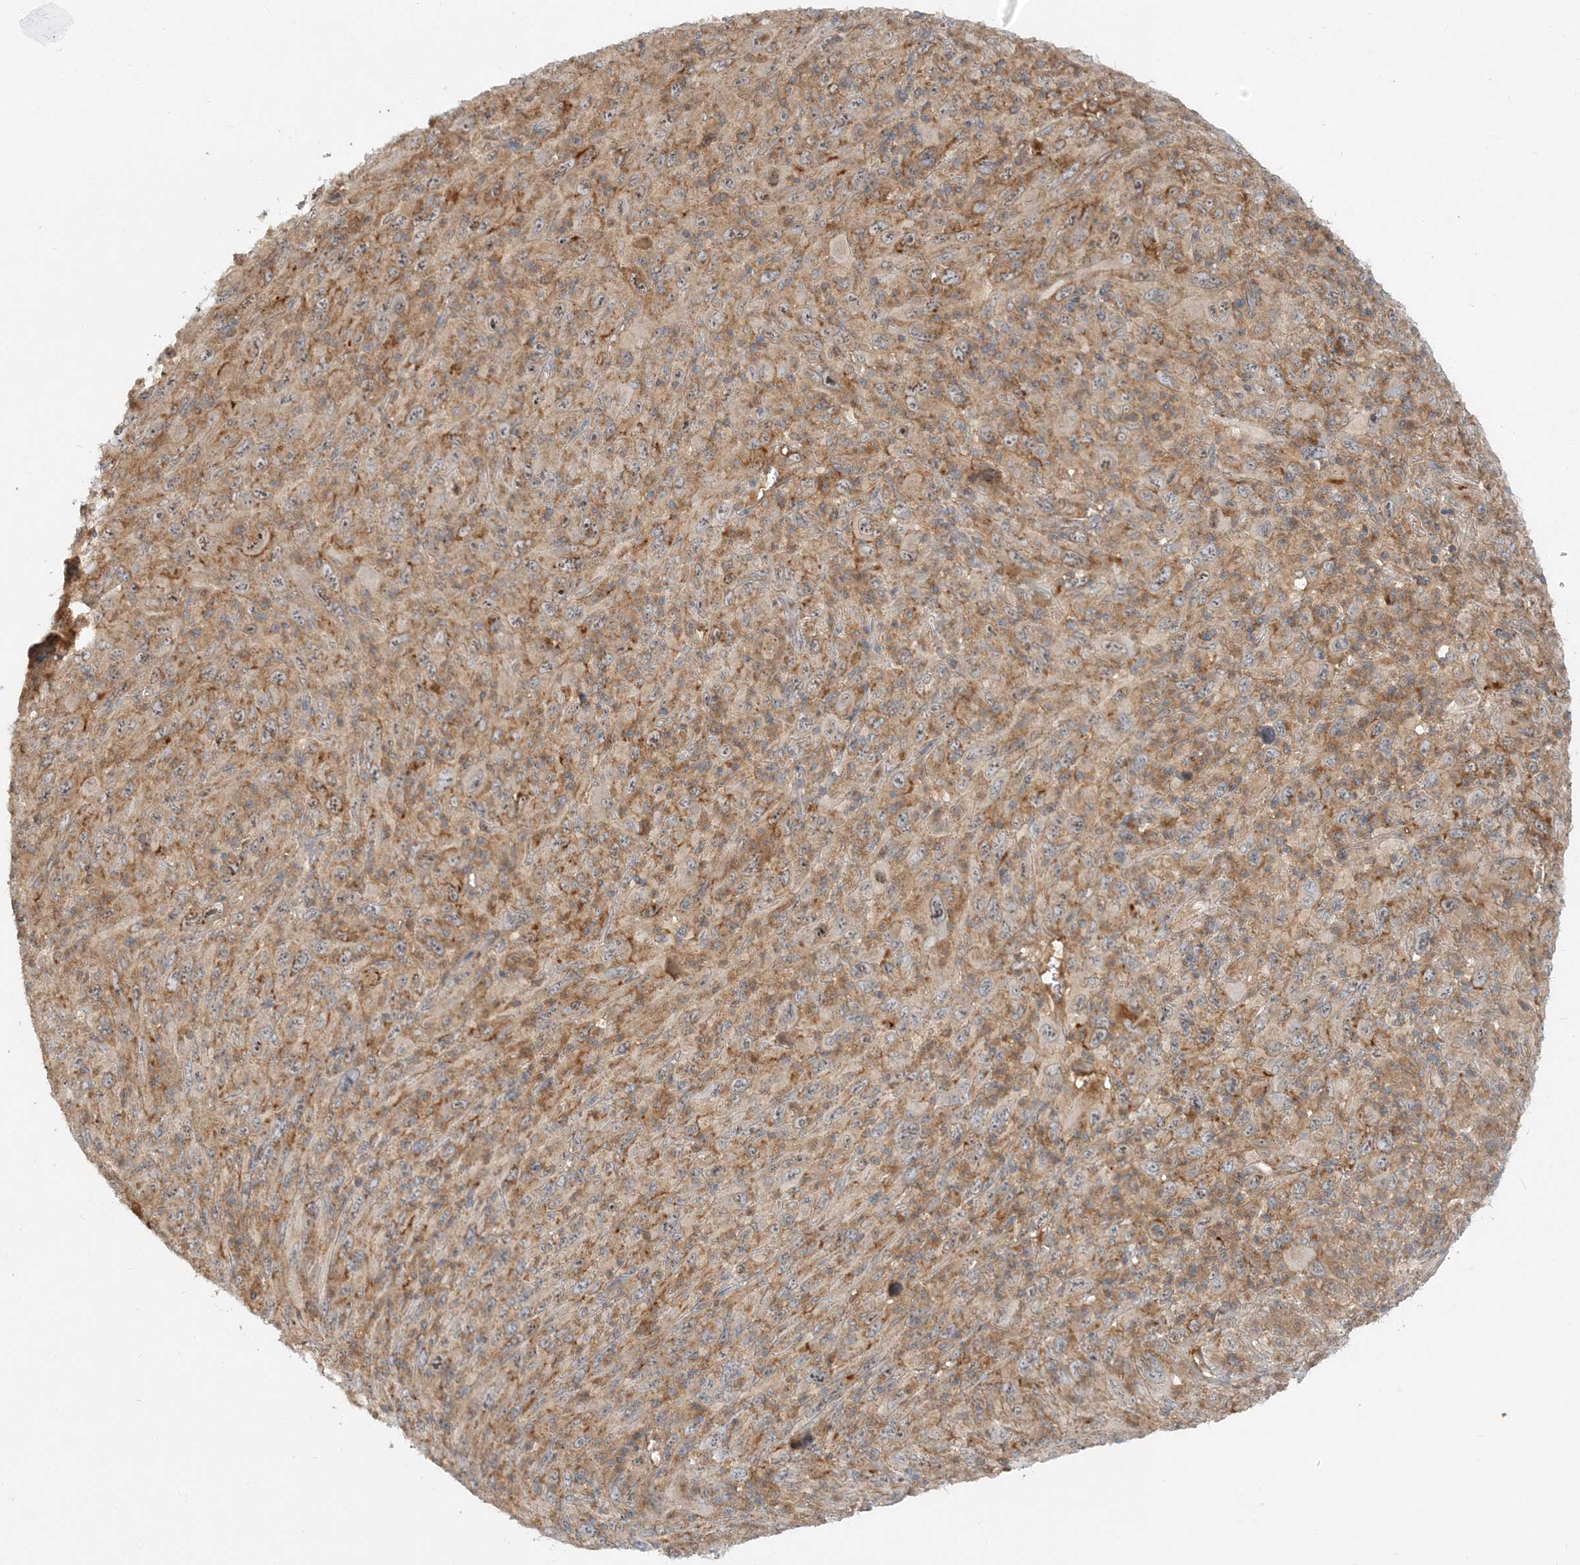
{"staining": {"intensity": "moderate", "quantity": ">75%", "location": "cytoplasmic/membranous"}, "tissue": "melanoma", "cell_type": "Tumor cells", "image_type": "cancer", "snomed": [{"axis": "morphology", "description": "Malignant melanoma, Metastatic site"}, {"axis": "topography", "description": "Skin"}], "caption": "Immunohistochemistry (IHC) staining of melanoma, which shows medium levels of moderate cytoplasmic/membranous staining in approximately >75% of tumor cells indicating moderate cytoplasmic/membranous protein staining. The staining was performed using DAB (3,3'-diaminobenzidine) (brown) for protein detection and nuclei were counterstained in hematoxylin (blue).", "gene": "AP1AR", "patient": {"sex": "female", "age": 56}}